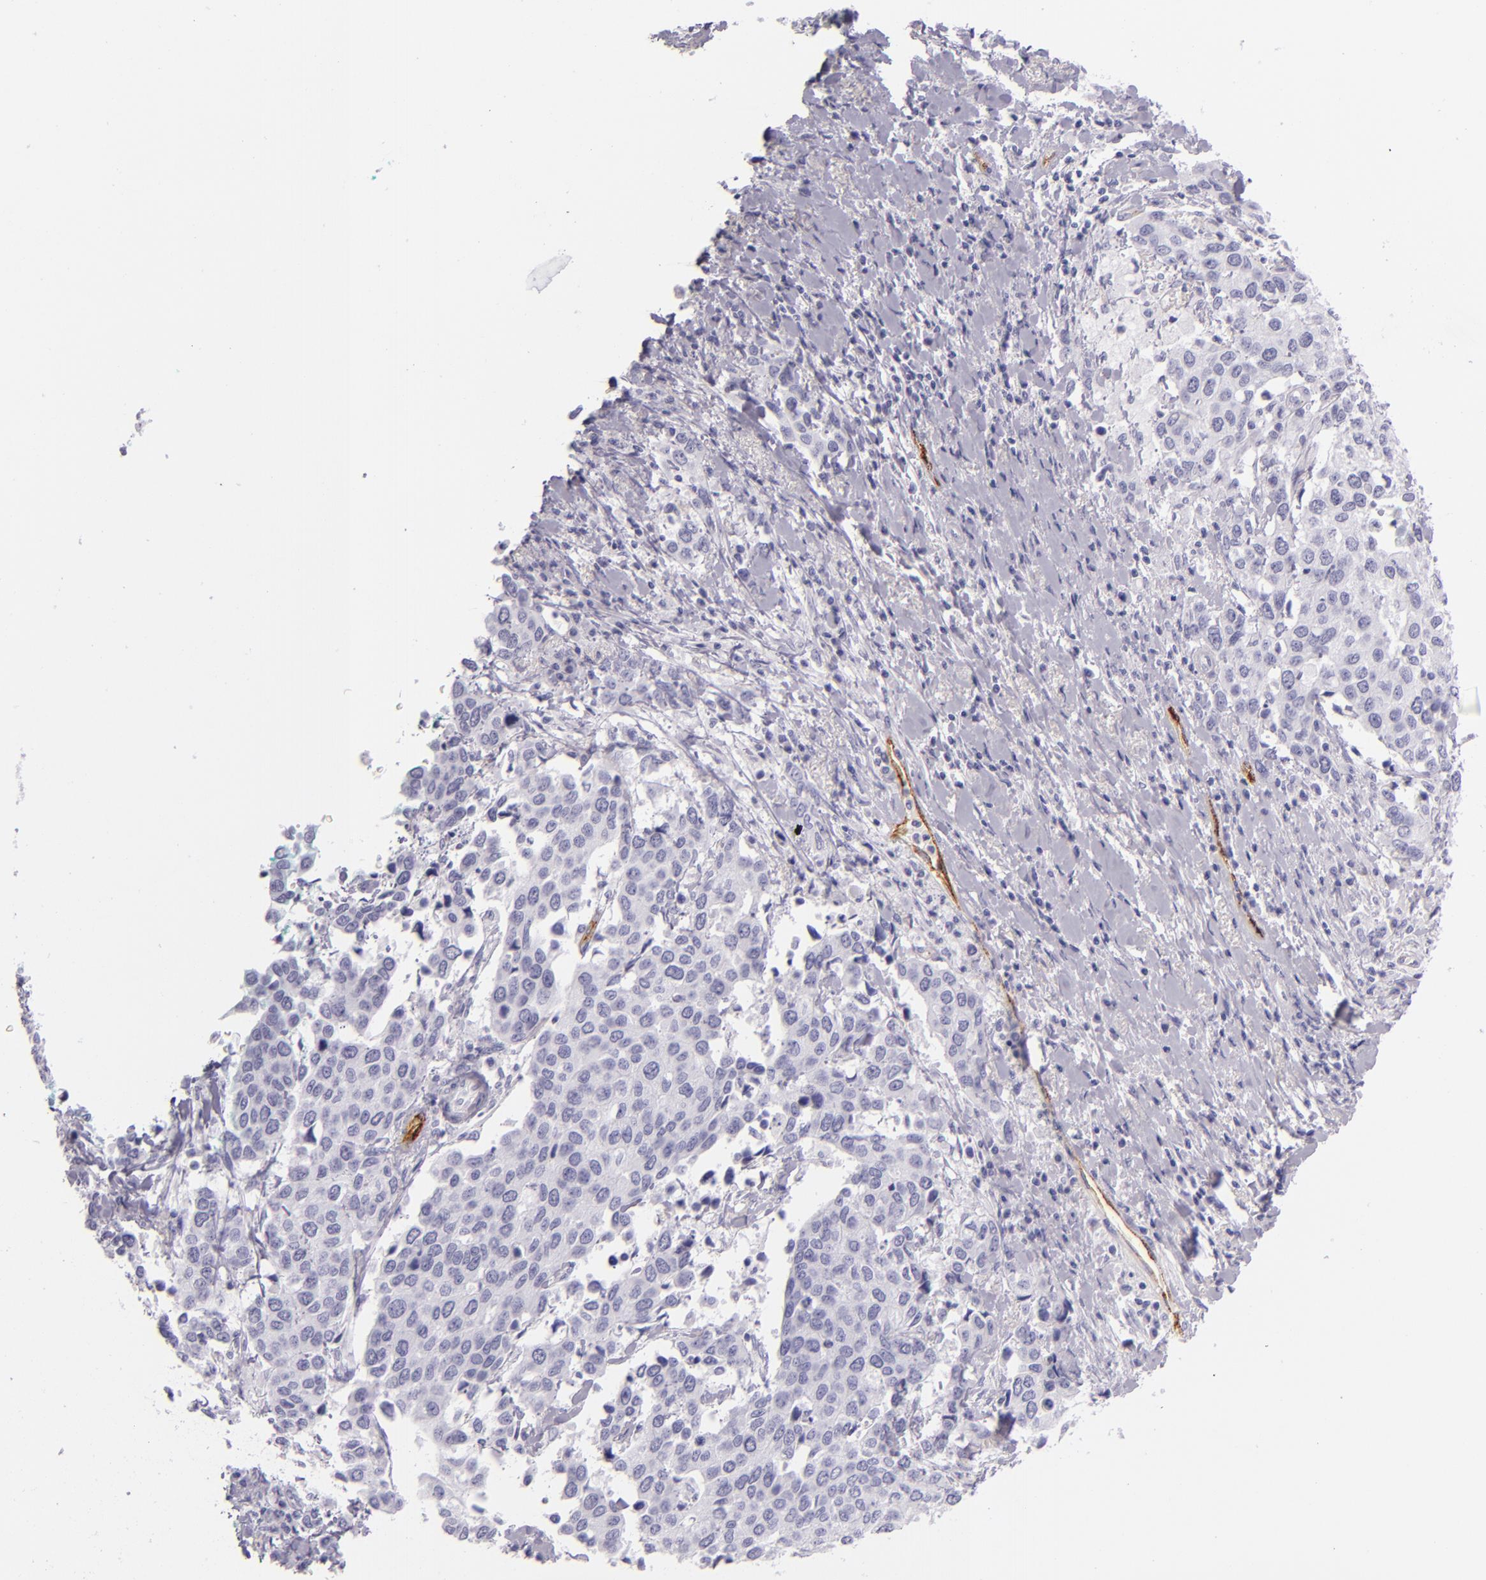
{"staining": {"intensity": "negative", "quantity": "none", "location": "none"}, "tissue": "cervical cancer", "cell_type": "Tumor cells", "image_type": "cancer", "snomed": [{"axis": "morphology", "description": "Squamous cell carcinoma, NOS"}, {"axis": "topography", "description": "Cervix"}], "caption": "Cervical squamous cell carcinoma stained for a protein using immunohistochemistry (IHC) exhibits no positivity tumor cells.", "gene": "SELP", "patient": {"sex": "female", "age": 54}}